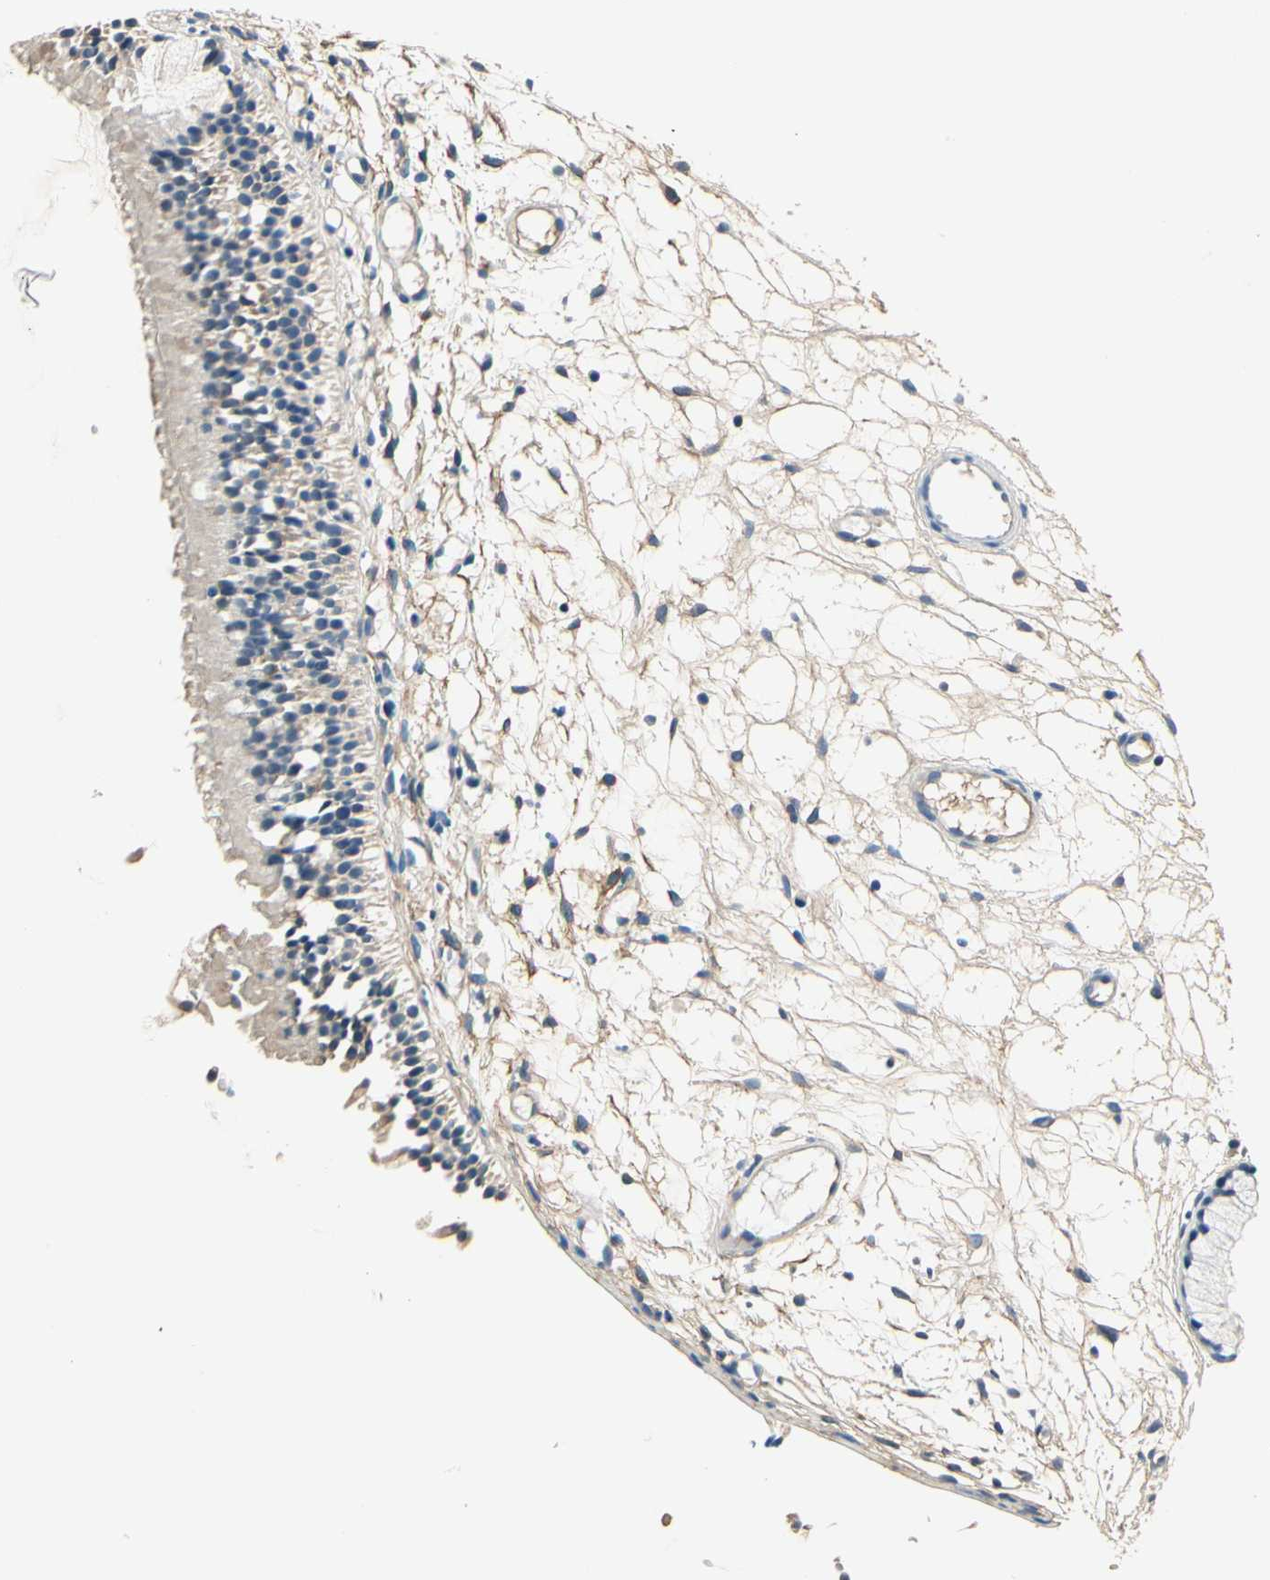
{"staining": {"intensity": "weak", "quantity": ">75%", "location": "cytoplasmic/membranous"}, "tissue": "nasopharynx", "cell_type": "Respiratory epithelial cells", "image_type": "normal", "snomed": [{"axis": "morphology", "description": "Normal tissue, NOS"}, {"axis": "topography", "description": "Nasopharynx"}], "caption": "A brown stain shows weak cytoplasmic/membranous staining of a protein in respiratory epithelial cells of unremarkable nasopharynx.", "gene": "TGFBR3", "patient": {"sex": "female", "age": 54}}